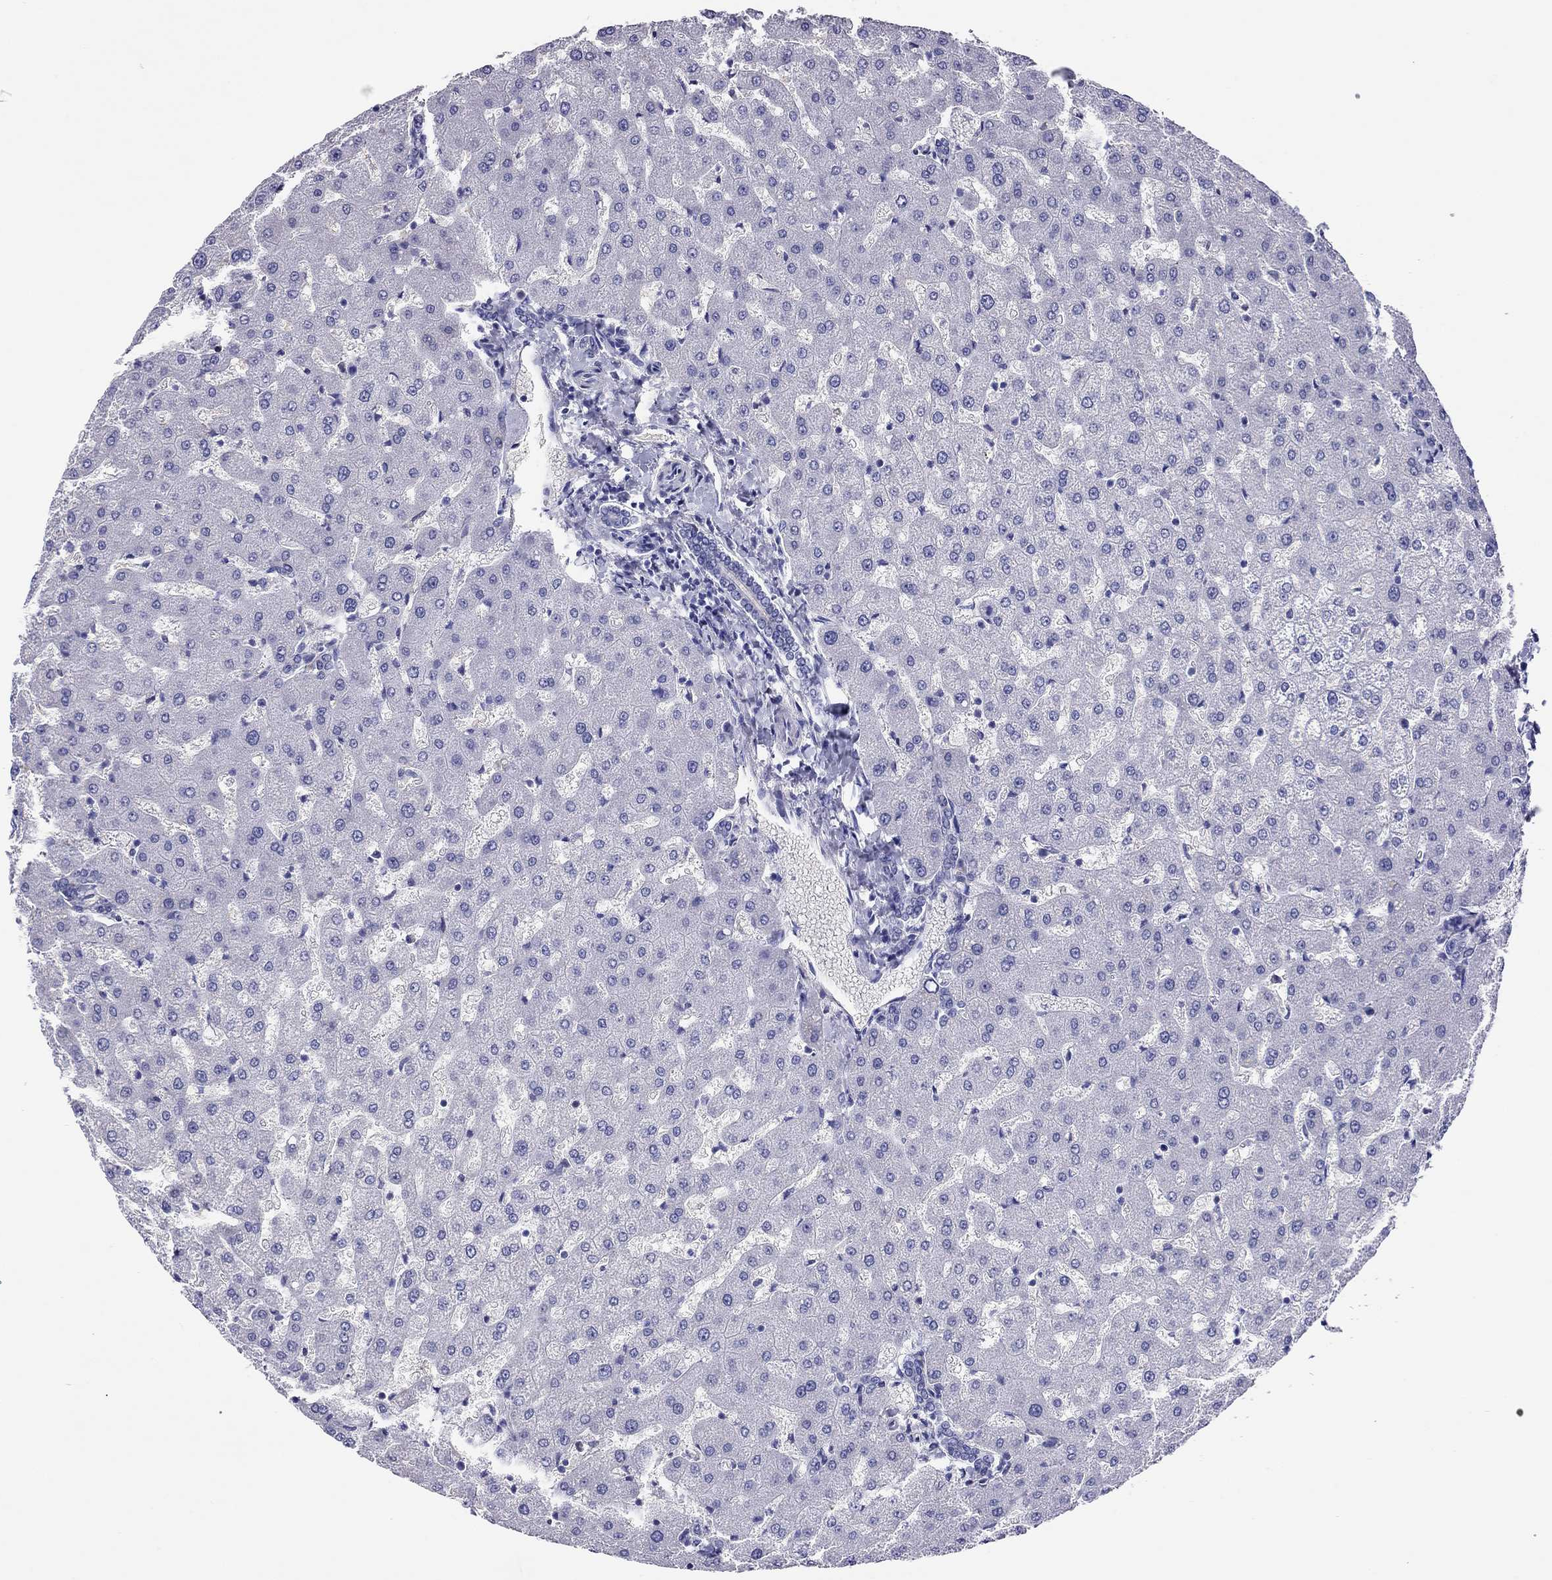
{"staining": {"intensity": "negative", "quantity": "none", "location": "none"}, "tissue": "liver", "cell_type": "Cholangiocytes", "image_type": "normal", "snomed": [{"axis": "morphology", "description": "Normal tissue, NOS"}, {"axis": "topography", "description": "Liver"}], "caption": "A high-resolution histopathology image shows IHC staining of normal liver, which reveals no significant staining in cholangiocytes. (DAB (3,3'-diaminobenzidine) IHC visualized using brightfield microscopy, high magnification).", "gene": "PTPRN", "patient": {"sex": "female", "age": 50}}